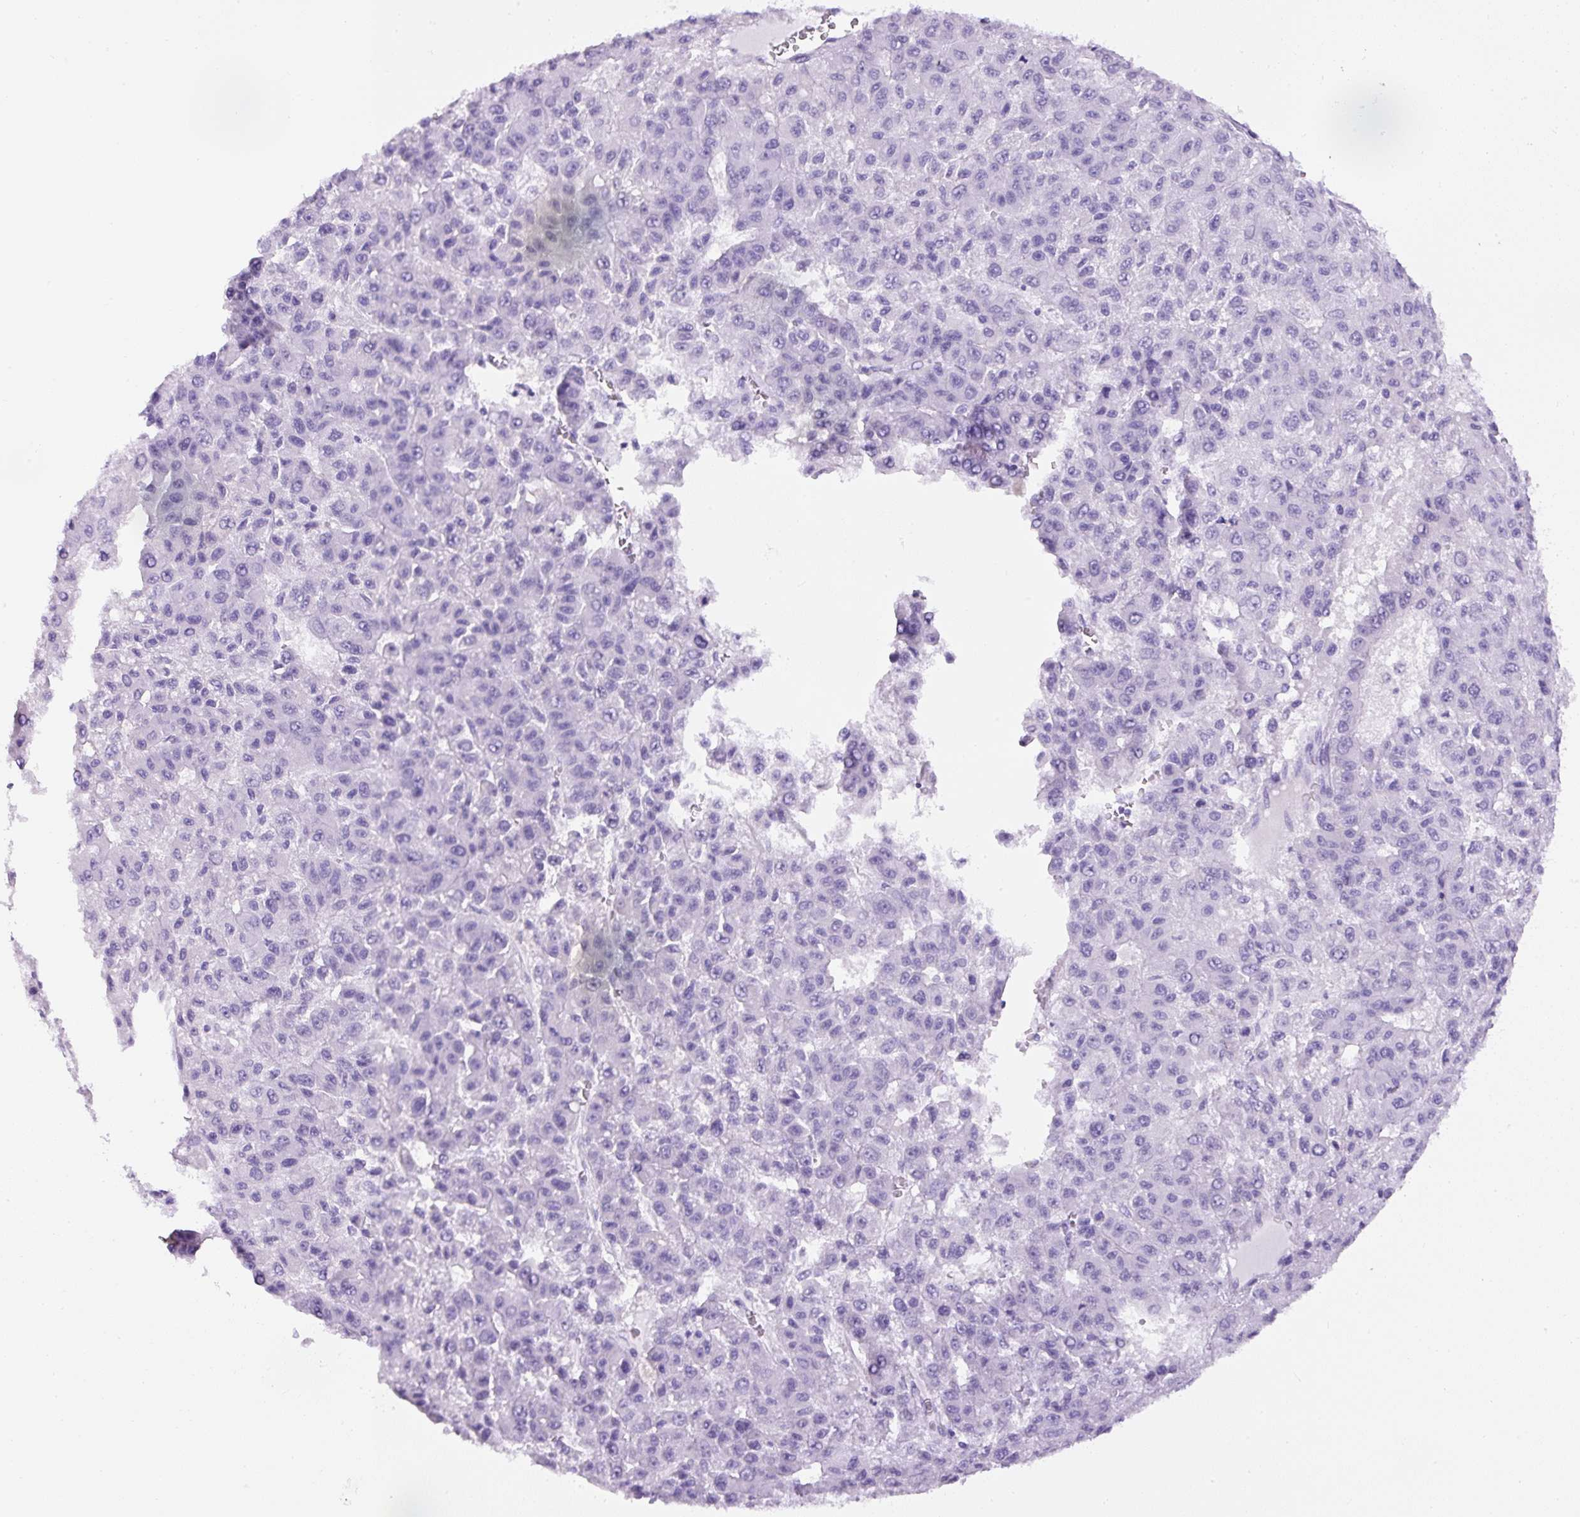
{"staining": {"intensity": "negative", "quantity": "none", "location": "none"}, "tissue": "liver cancer", "cell_type": "Tumor cells", "image_type": "cancer", "snomed": [{"axis": "morphology", "description": "Carcinoma, Hepatocellular, NOS"}, {"axis": "topography", "description": "Liver"}], "caption": "Immunohistochemical staining of liver hepatocellular carcinoma displays no significant staining in tumor cells.", "gene": "TMEM200B", "patient": {"sex": "male", "age": 70}}